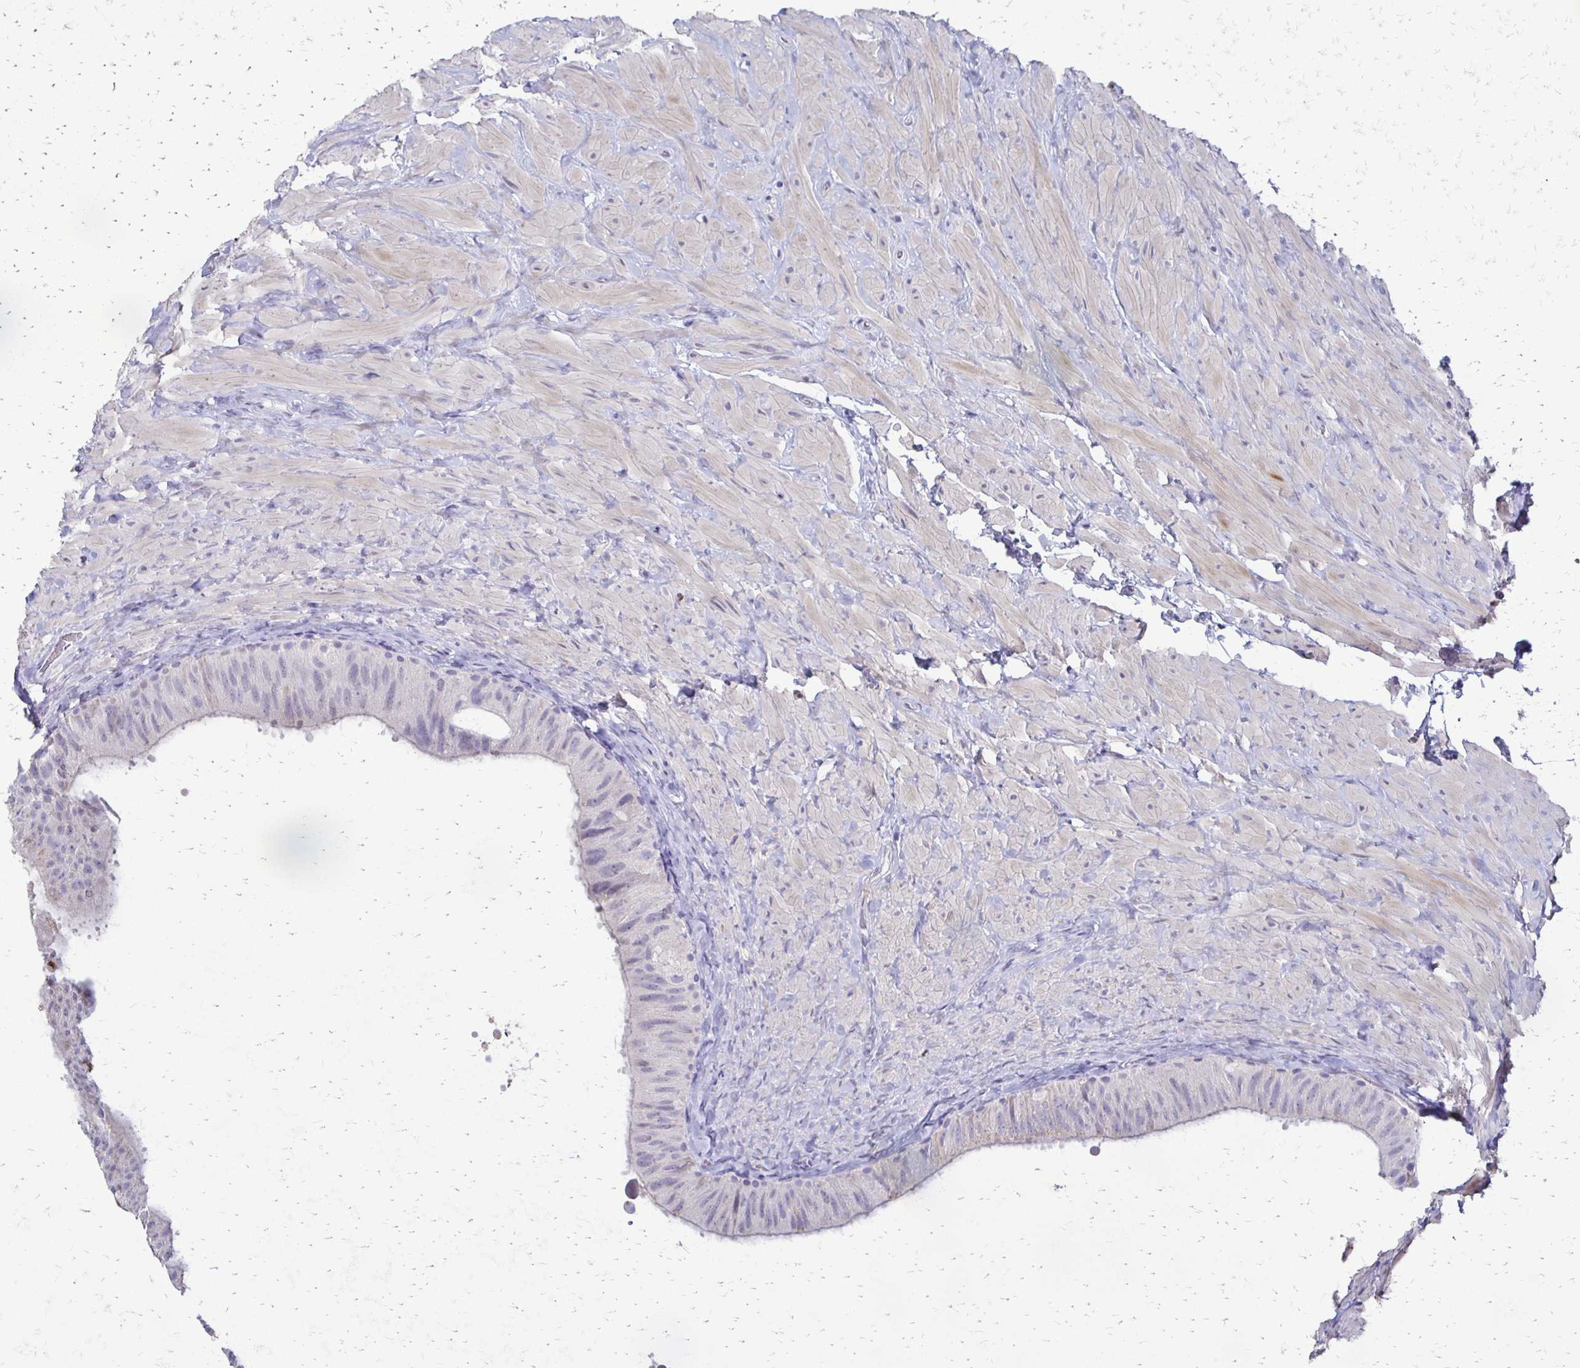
{"staining": {"intensity": "negative", "quantity": "none", "location": "none"}, "tissue": "epididymis", "cell_type": "Glandular cells", "image_type": "normal", "snomed": [{"axis": "morphology", "description": "Normal tissue, NOS"}, {"axis": "topography", "description": "Epididymis, spermatic cord, NOS"}, {"axis": "topography", "description": "Epididymis"}], "caption": "Immunohistochemistry (IHC) image of unremarkable epididymis: epididymis stained with DAB (3,3'-diaminobenzidine) reveals no significant protein staining in glandular cells.", "gene": "ALPG", "patient": {"sex": "male", "age": 31}}